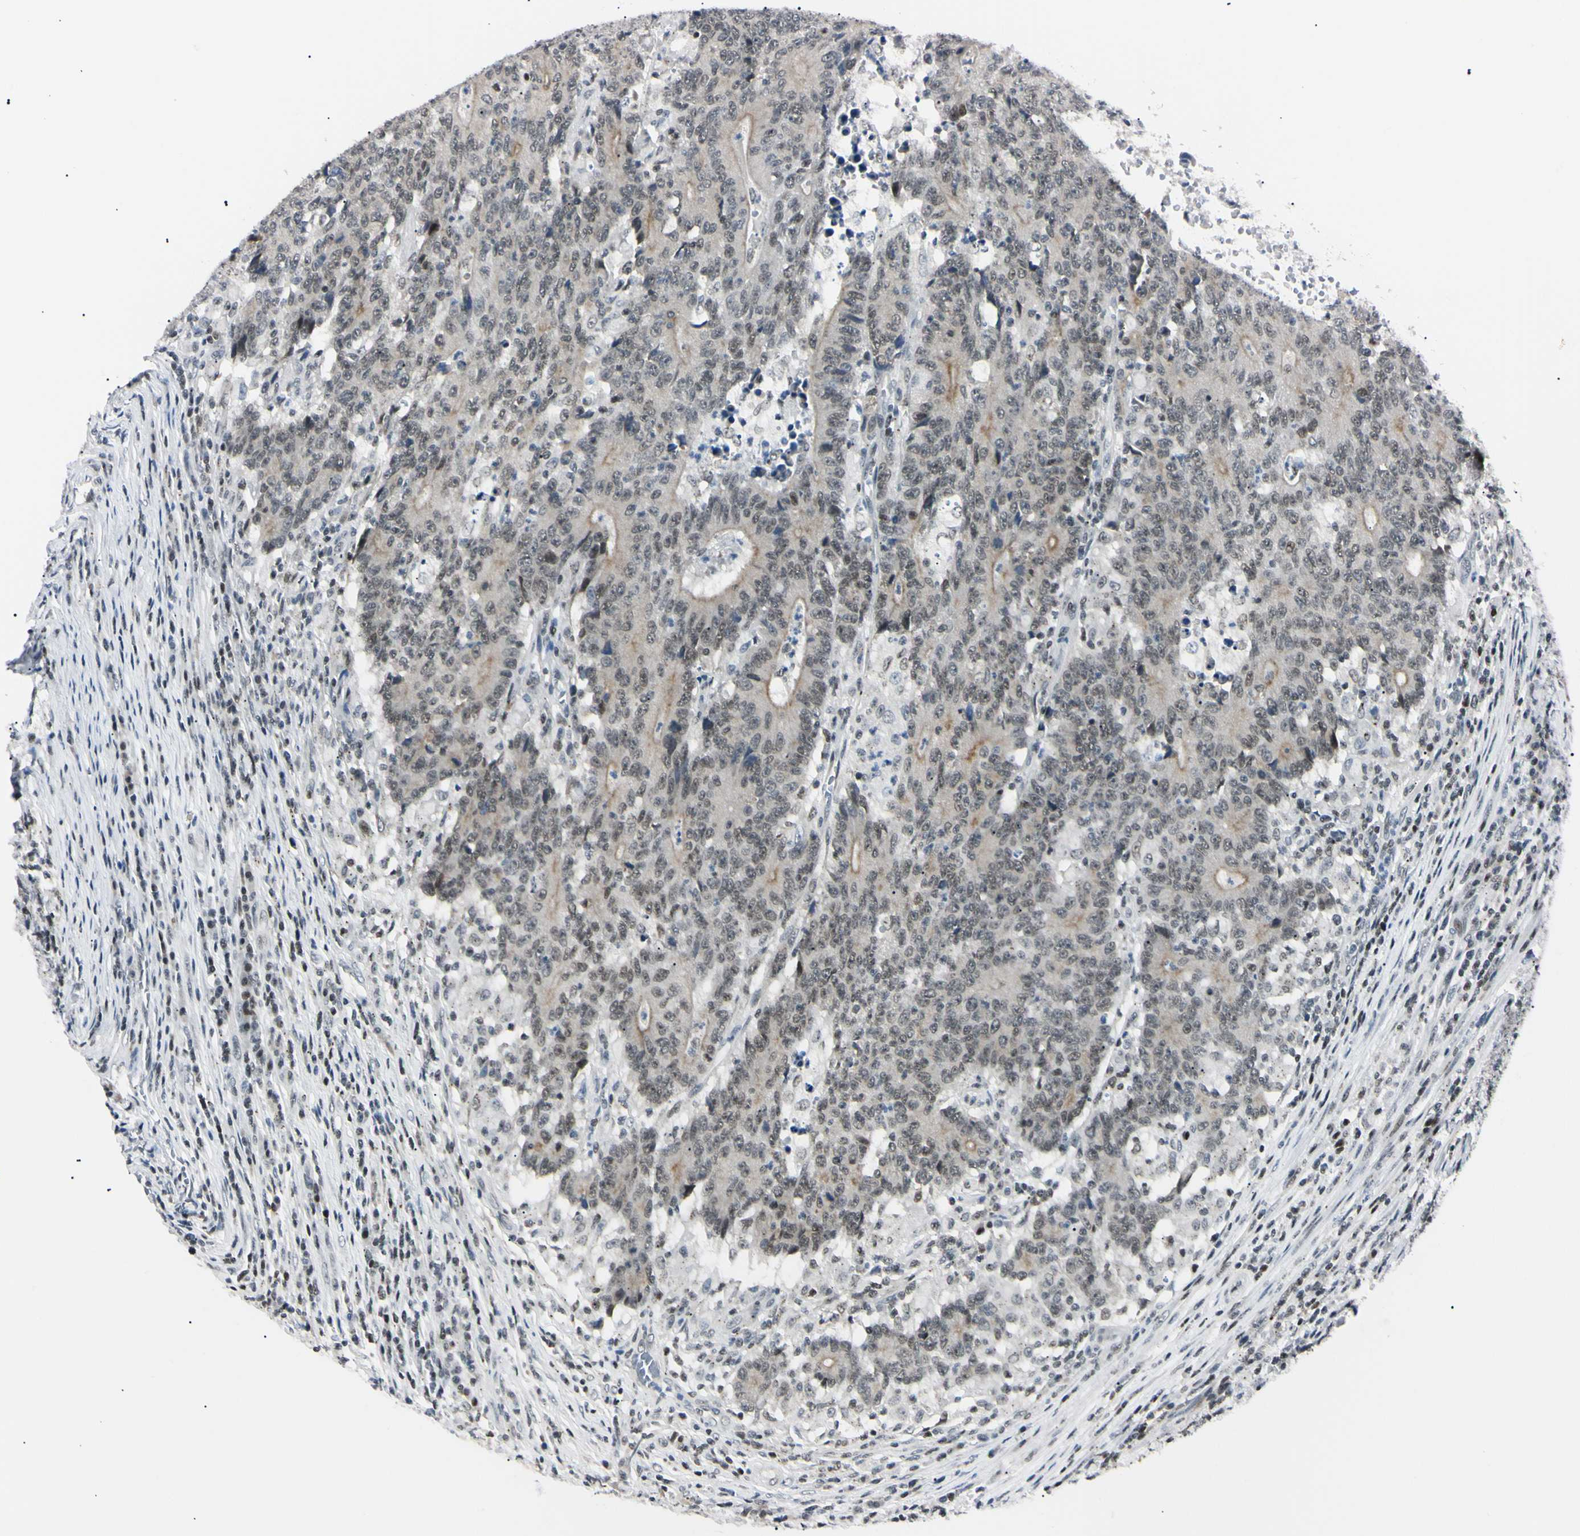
{"staining": {"intensity": "weak", "quantity": ">75%", "location": "cytoplasmic/membranous,nuclear"}, "tissue": "colorectal cancer", "cell_type": "Tumor cells", "image_type": "cancer", "snomed": [{"axis": "morphology", "description": "Normal tissue, NOS"}, {"axis": "morphology", "description": "Adenocarcinoma, NOS"}, {"axis": "topography", "description": "Colon"}], "caption": "Immunohistochemical staining of adenocarcinoma (colorectal) exhibits low levels of weak cytoplasmic/membranous and nuclear protein expression in about >75% of tumor cells. Using DAB (3,3'-diaminobenzidine) (brown) and hematoxylin (blue) stains, captured at high magnification using brightfield microscopy.", "gene": "C1orf174", "patient": {"sex": "female", "age": 75}}